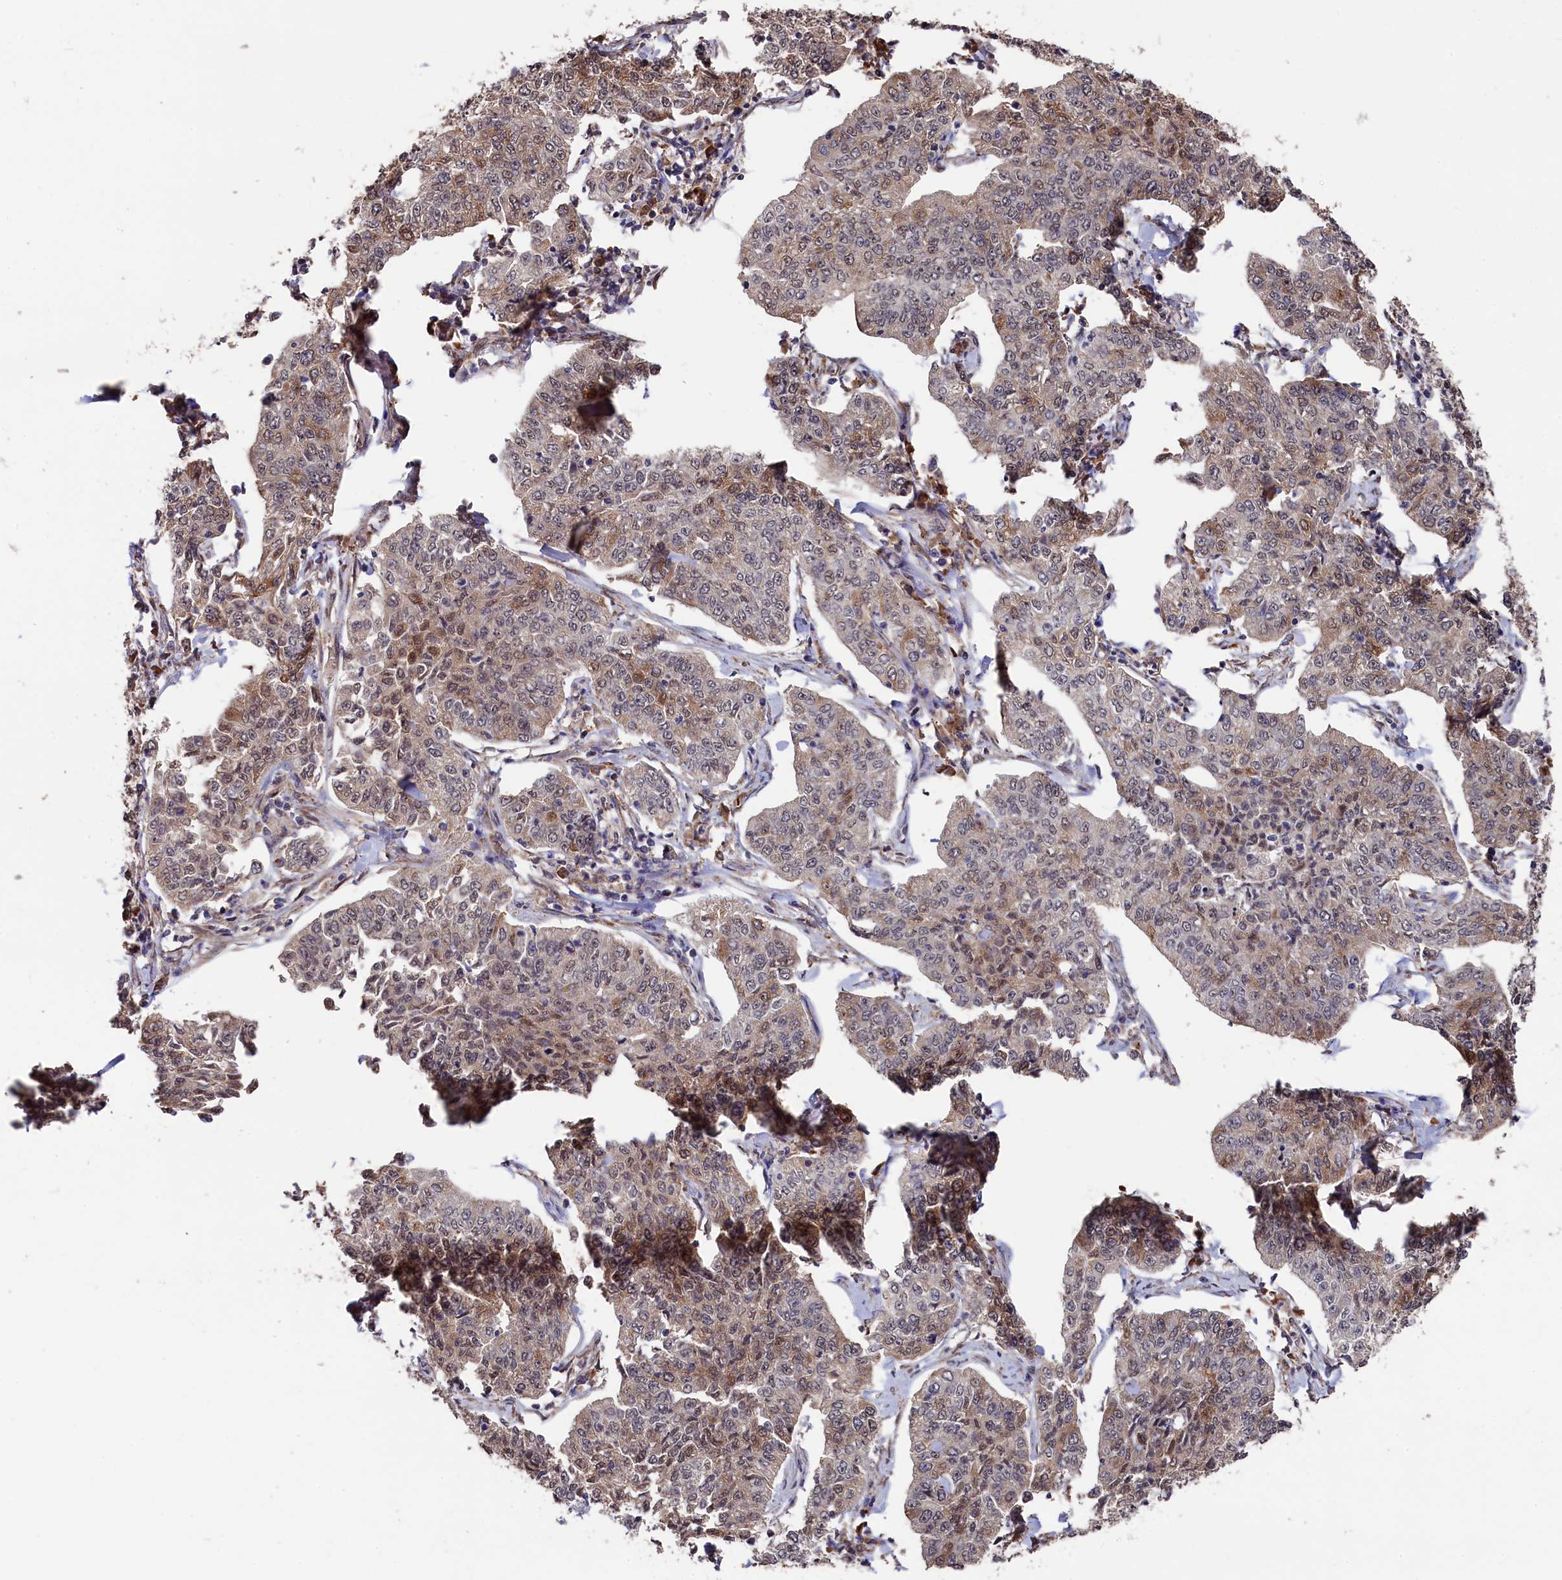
{"staining": {"intensity": "moderate", "quantity": "25%-75%", "location": "cytoplasmic/membranous"}, "tissue": "cervical cancer", "cell_type": "Tumor cells", "image_type": "cancer", "snomed": [{"axis": "morphology", "description": "Squamous cell carcinoma, NOS"}, {"axis": "topography", "description": "Cervix"}], "caption": "Squamous cell carcinoma (cervical) was stained to show a protein in brown. There is medium levels of moderate cytoplasmic/membranous positivity in about 25%-75% of tumor cells.", "gene": "SLC12A4", "patient": {"sex": "female", "age": 35}}